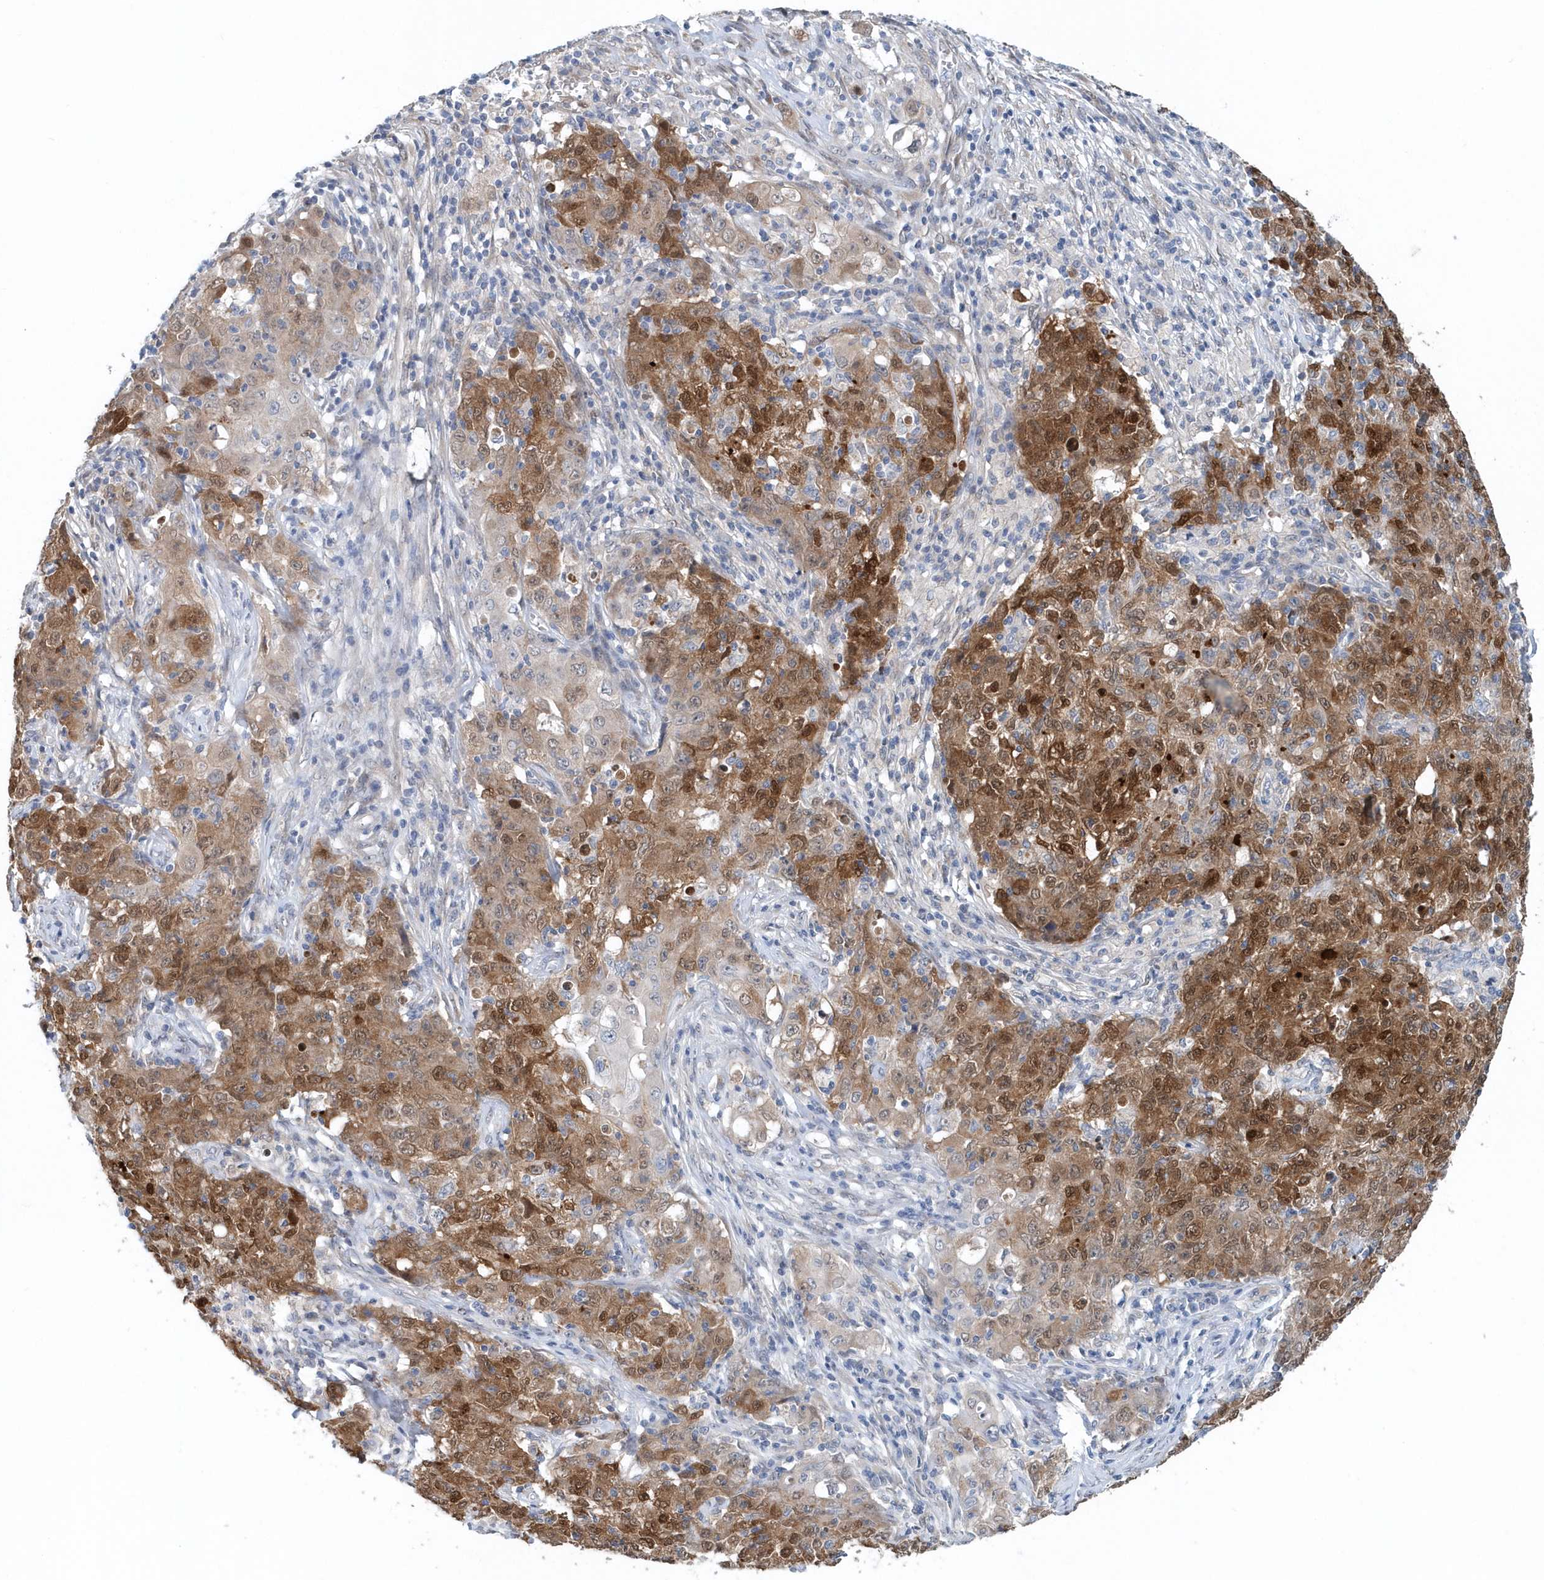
{"staining": {"intensity": "strong", "quantity": ">75%", "location": "cytoplasmic/membranous,nuclear"}, "tissue": "ovarian cancer", "cell_type": "Tumor cells", "image_type": "cancer", "snomed": [{"axis": "morphology", "description": "Carcinoma, endometroid"}, {"axis": "topography", "description": "Ovary"}], "caption": "A brown stain highlights strong cytoplasmic/membranous and nuclear expression of a protein in human endometroid carcinoma (ovarian) tumor cells.", "gene": "PFN2", "patient": {"sex": "female", "age": 42}}